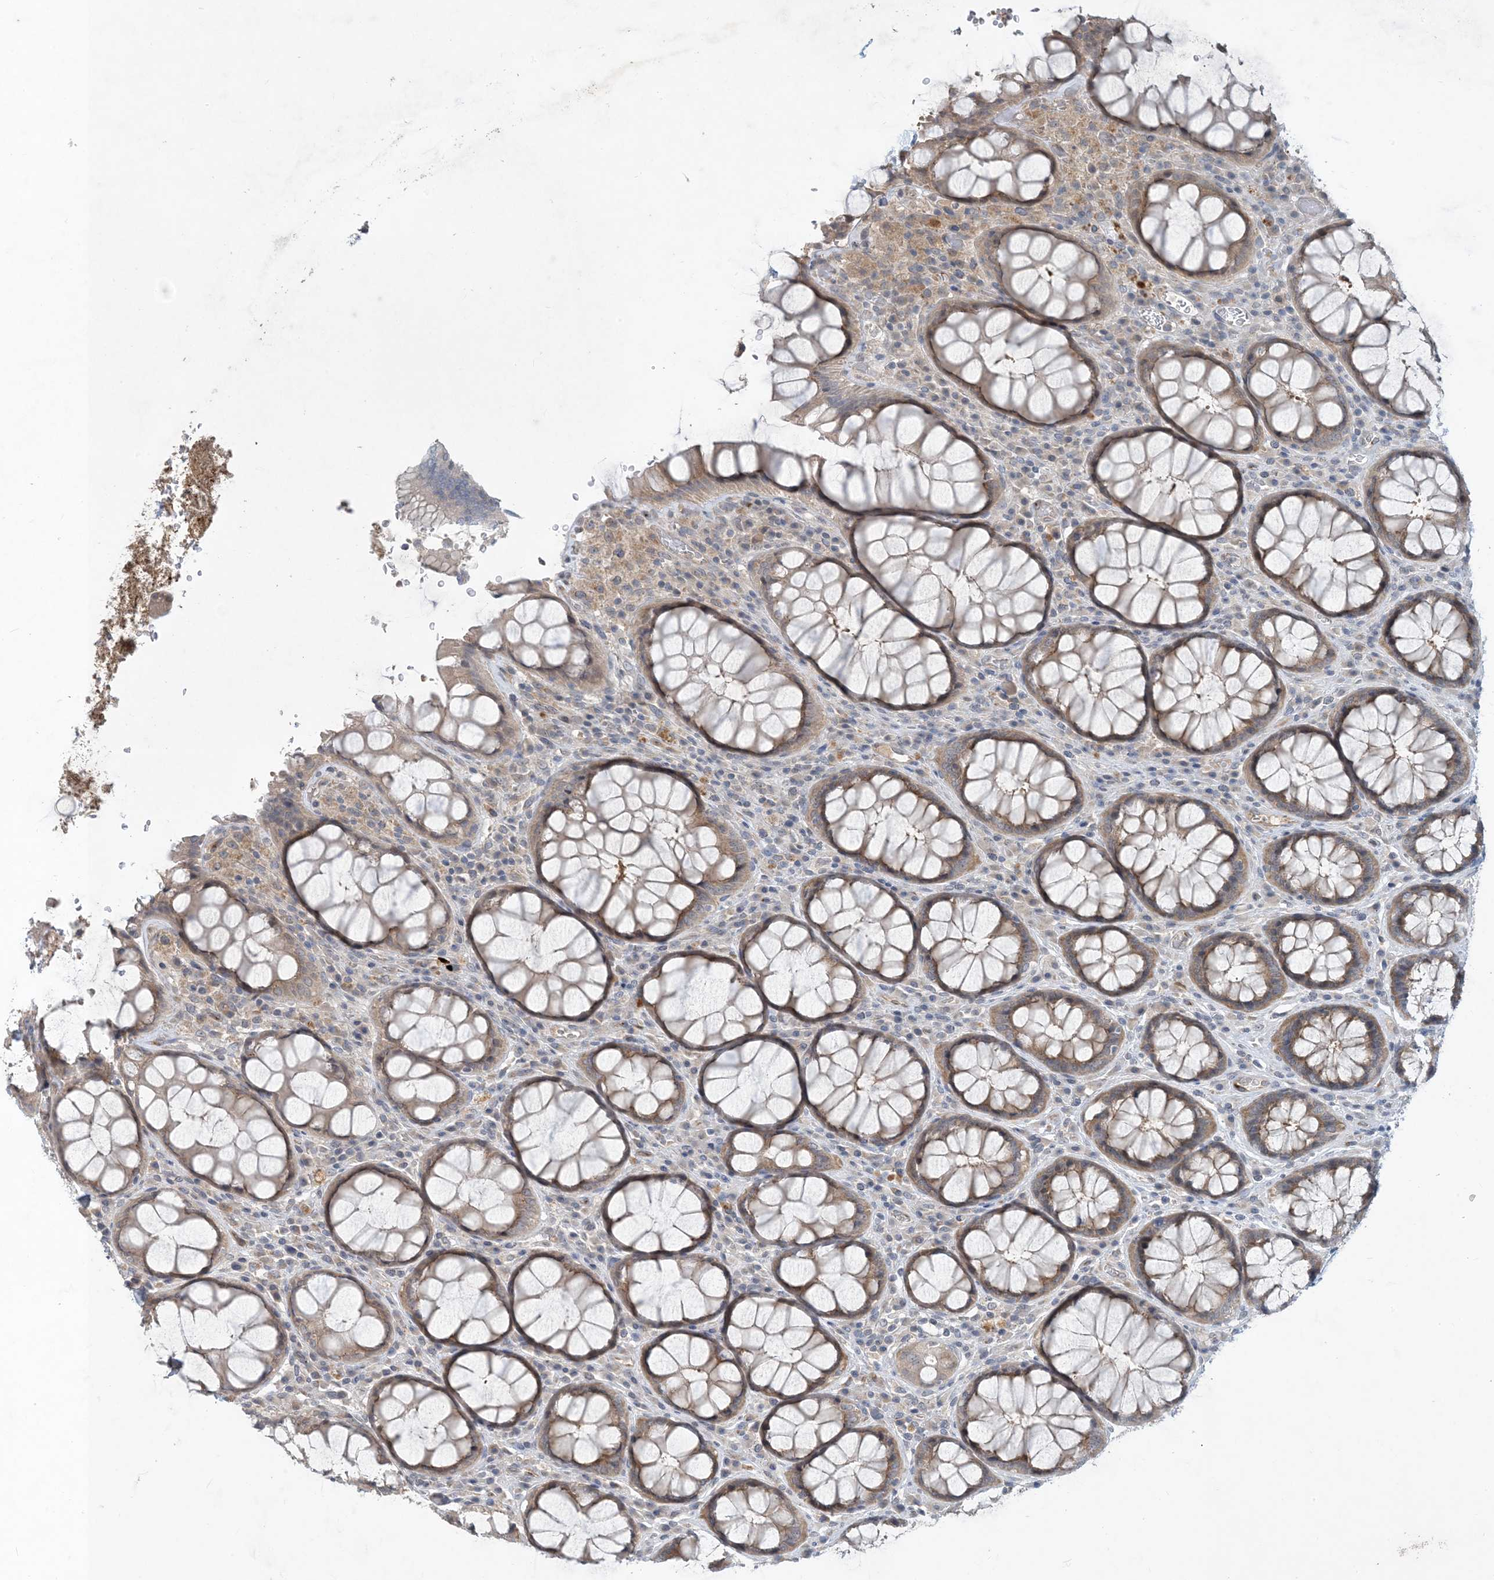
{"staining": {"intensity": "moderate", "quantity": ">75%", "location": "cytoplasmic/membranous"}, "tissue": "rectum", "cell_type": "Glandular cells", "image_type": "normal", "snomed": [{"axis": "morphology", "description": "Normal tissue, NOS"}, {"axis": "topography", "description": "Rectum"}], "caption": "Protein staining shows moderate cytoplasmic/membranous positivity in about >75% of glandular cells in normal rectum. Using DAB (brown) and hematoxylin (blue) stains, captured at high magnification using brightfield microscopy.", "gene": "TINAG", "patient": {"sex": "male", "age": 64}}